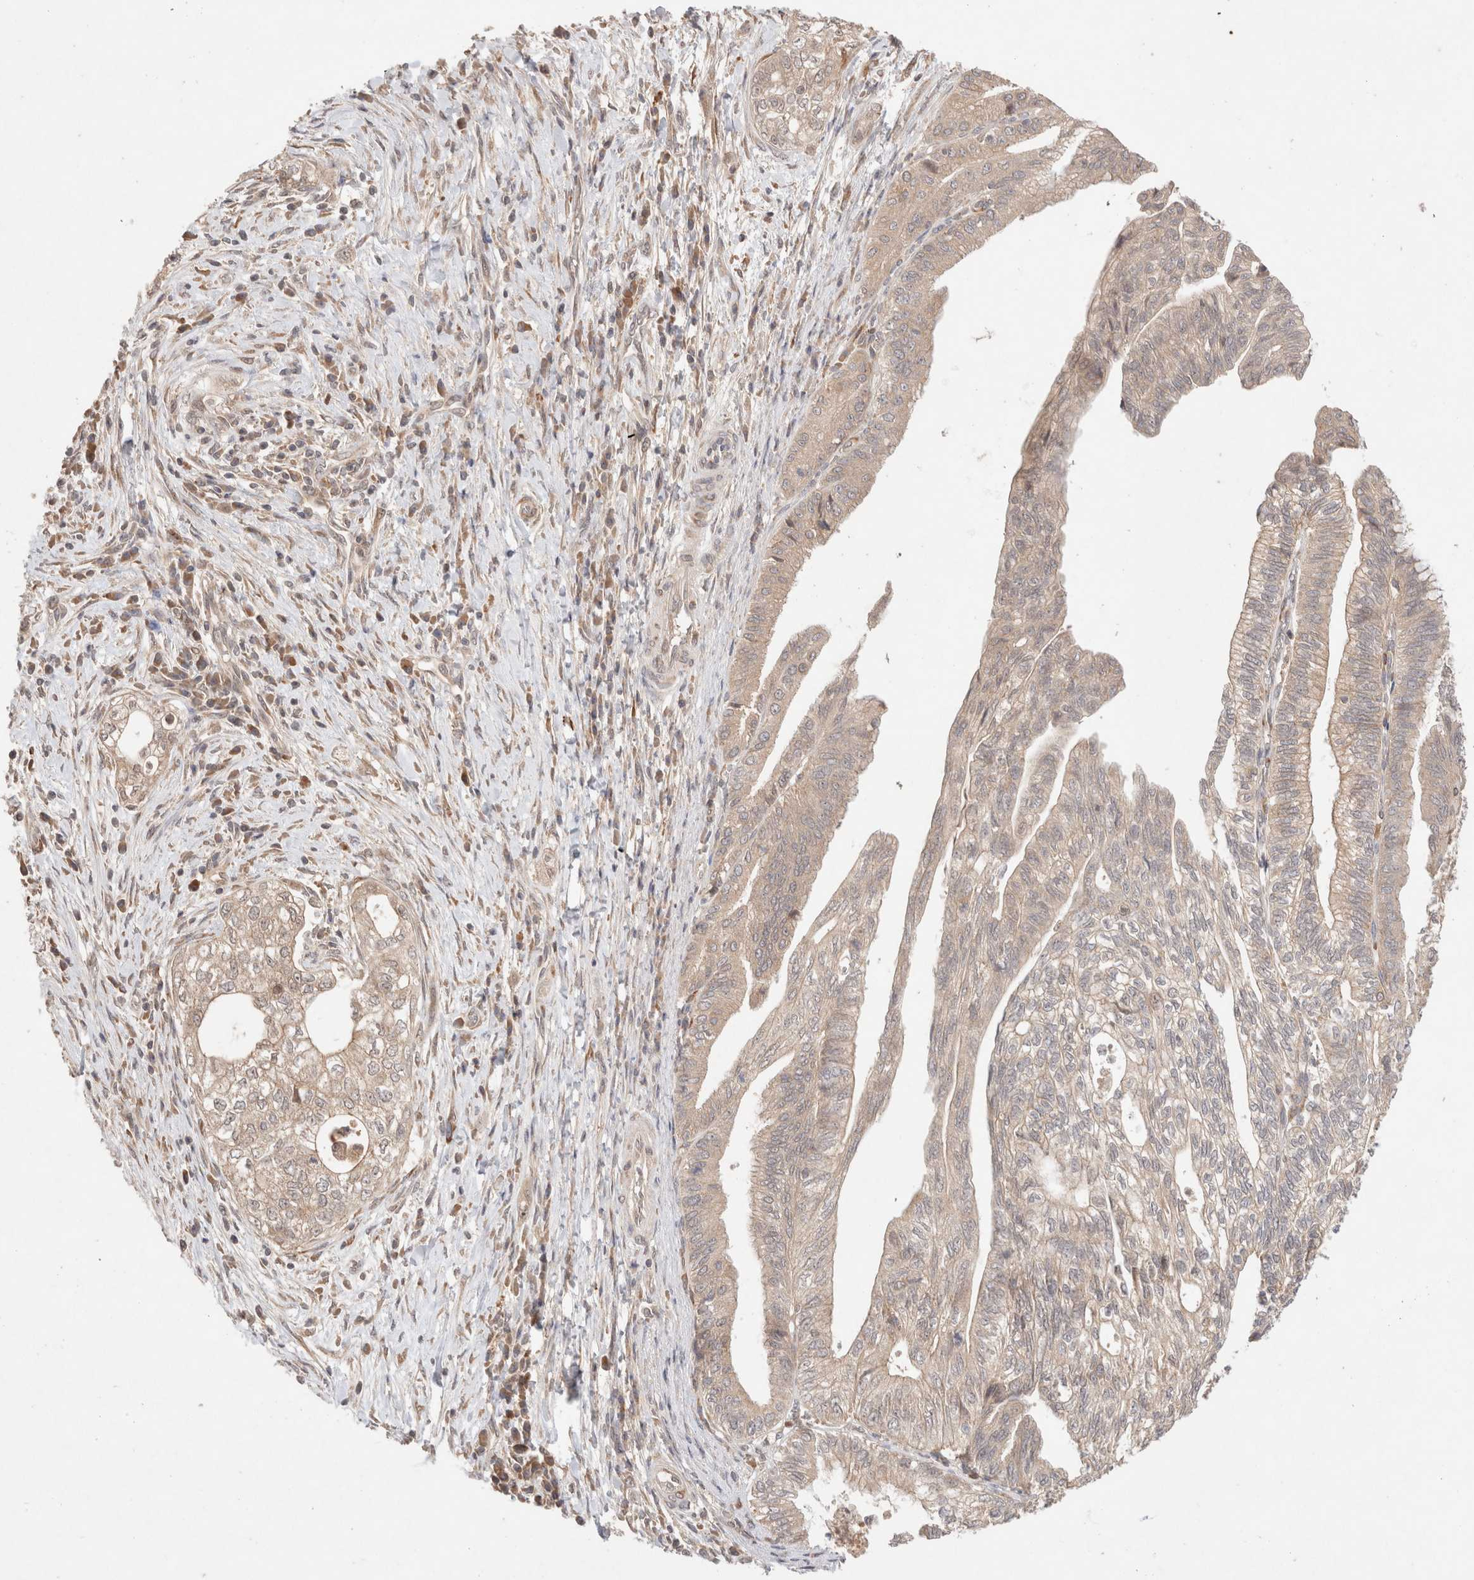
{"staining": {"intensity": "weak", "quantity": ">75%", "location": "cytoplasmic/membranous"}, "tissue": "pancreatic cancer", "cell_type": "Tumor cells", "image_type": "cancer", "snomed": [{"axis": "morphology", "description": "Adenocarcinoma, NOS"}, {"axis": "topography", "description": "Pancreas"}], "caption": "Human adenocarcinoma (pancreatic) stained with a protein marker reveals weak staining in tumor cells.", "gene": "KLHL20", "patient": {"sex": "male", "age": 72}}